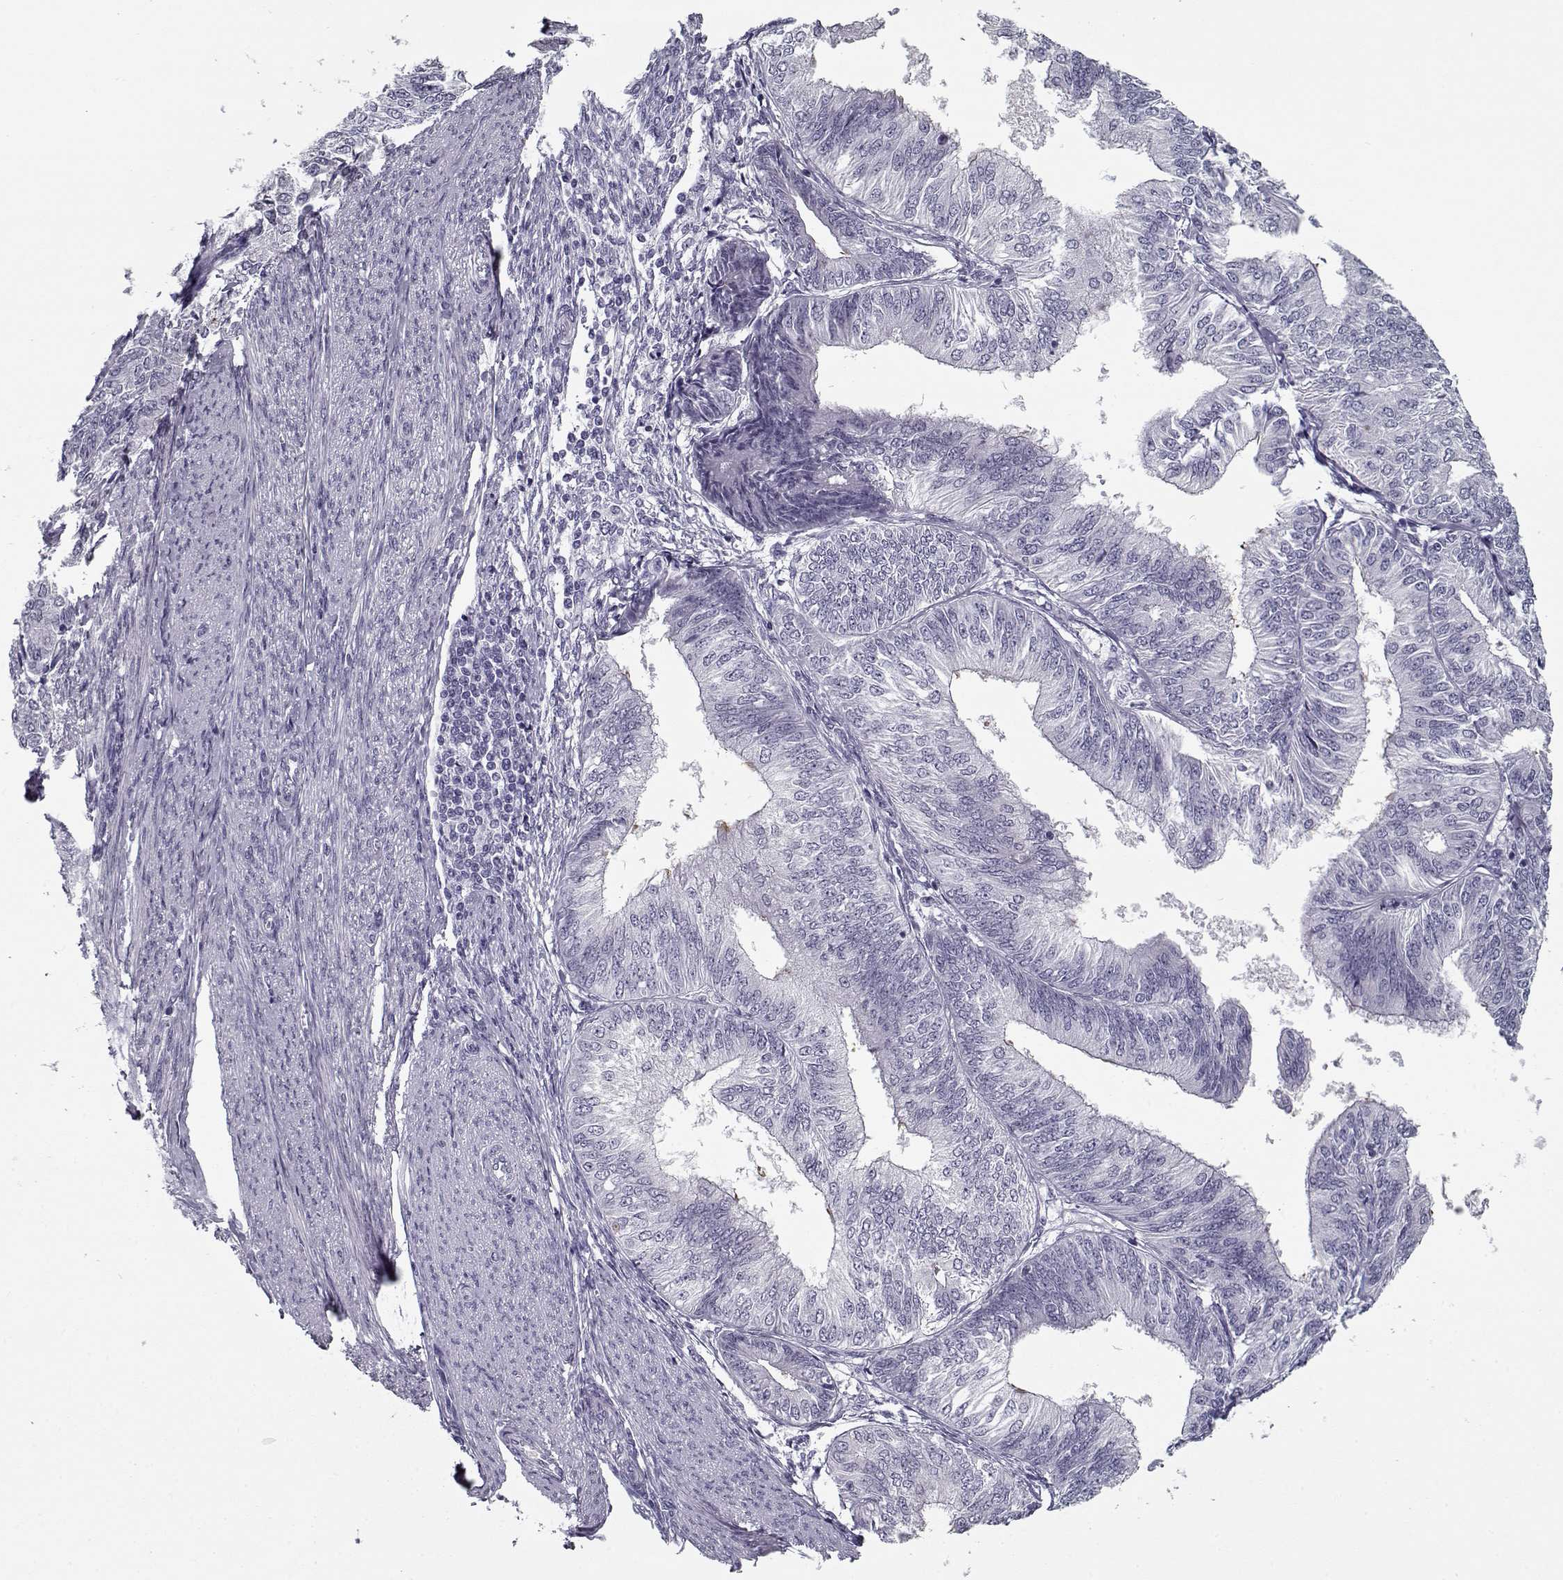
{"staining": {"intensity": "negative", "quantity": "none", "location": "none"}, "tissue": "endometrial cancer", "cell_type": "Tumor cells", "image_type": "cancer", "snomed": [{"axis": "morphology", "description": "Adenocarcinoma, NOS"}, {"axis": "topography", "description": "Endometrium"}], "caption": "This is an immunohistochemistry (IHC) histopathology image of human endometrial cancer (adenocarcinoma). There is no staining in tumor cells.", "gene": "SPACA9", "patient": {"sex": "female", "age": 58}}